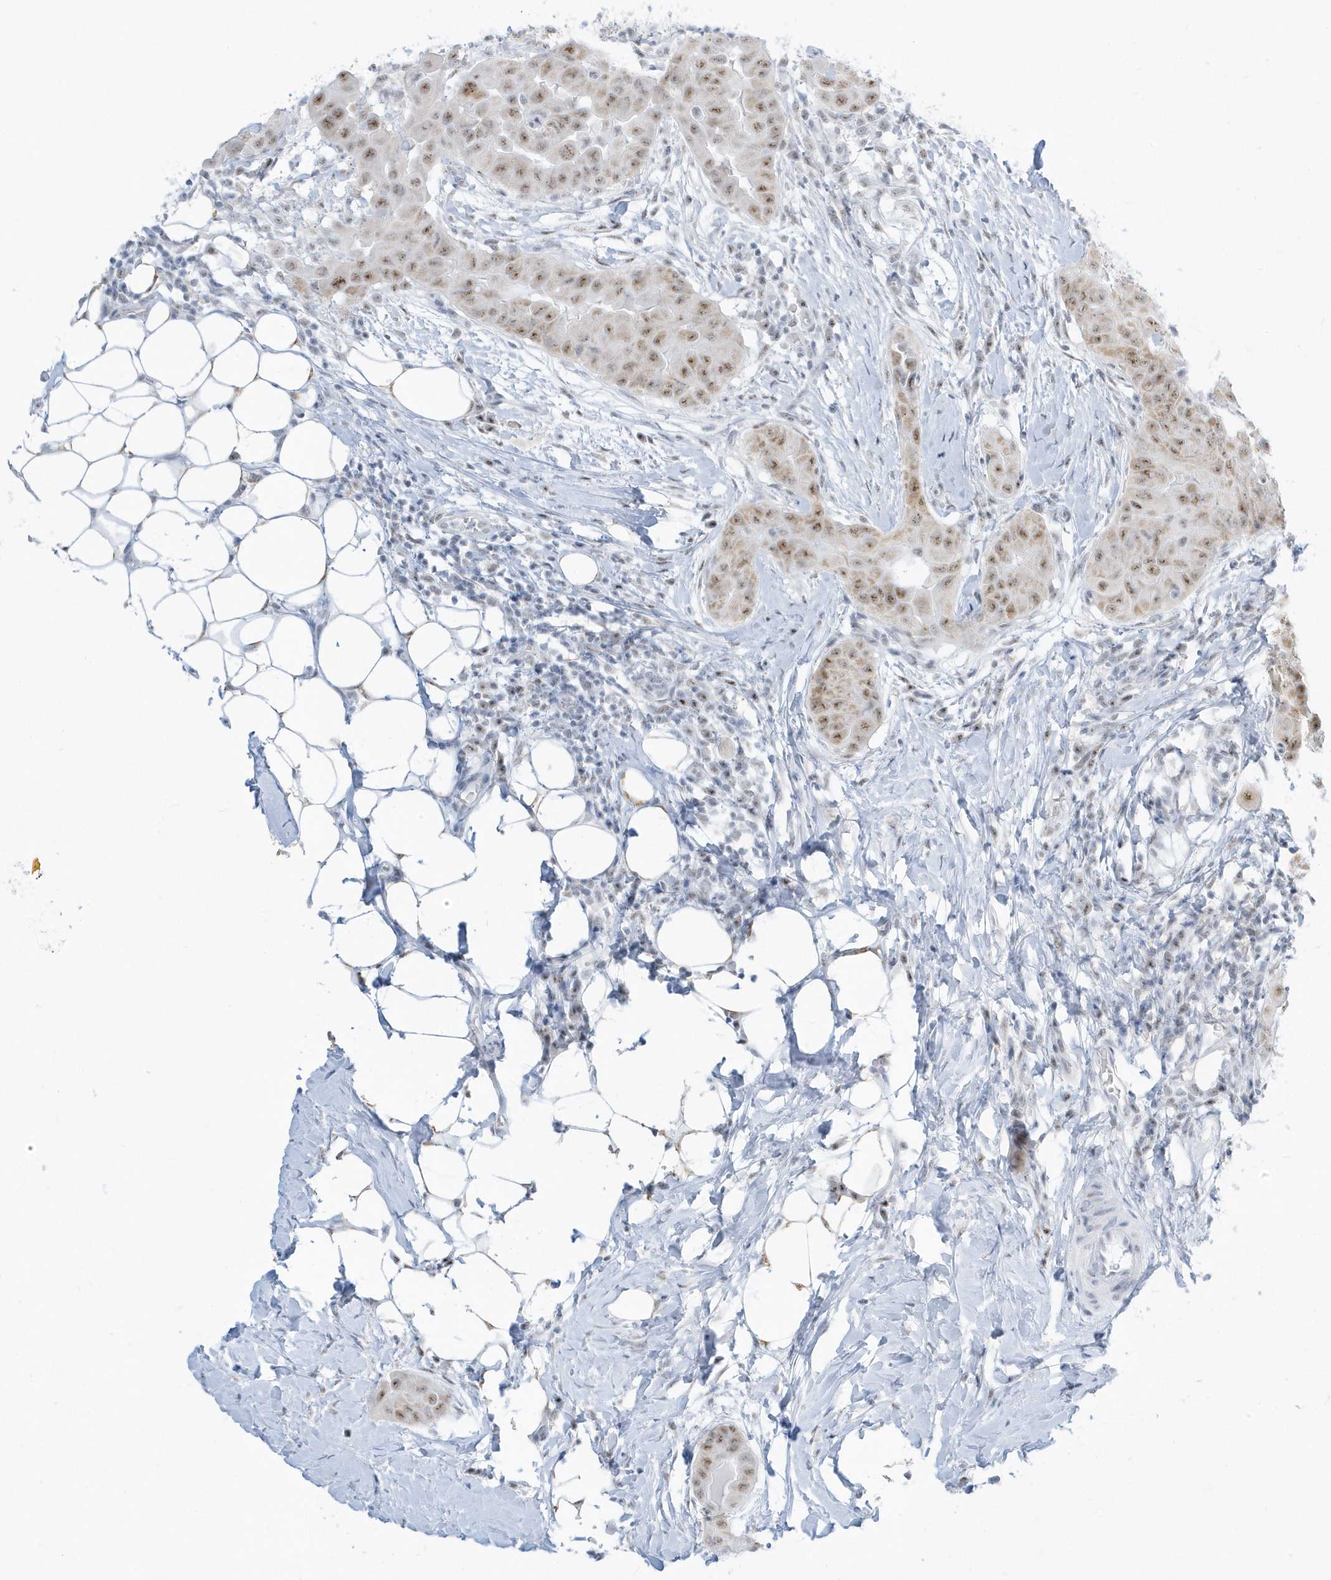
{"staining": {"intensity": "moderate", "quantity": ">75%", "location": "nuclear"}, "tissue": "thyroid cancer", "cell_type": "Tumor cells", "image_type": "cancer", "snomed": [{"axis": "morphology", "description": "Papillary adenocarcinoma, NOS"}, {"axis": "topography", "description": "Thyroid gland"}], "caption": "Brown immunohistochemical staining in thyroid cancer (papillary adenocarcinoma) demonstrates moderate nuclear expression in approximately >75% of tumor cells.", "gene": "PLEKHN1", "patient": {"sex": "male", "age": 33}}